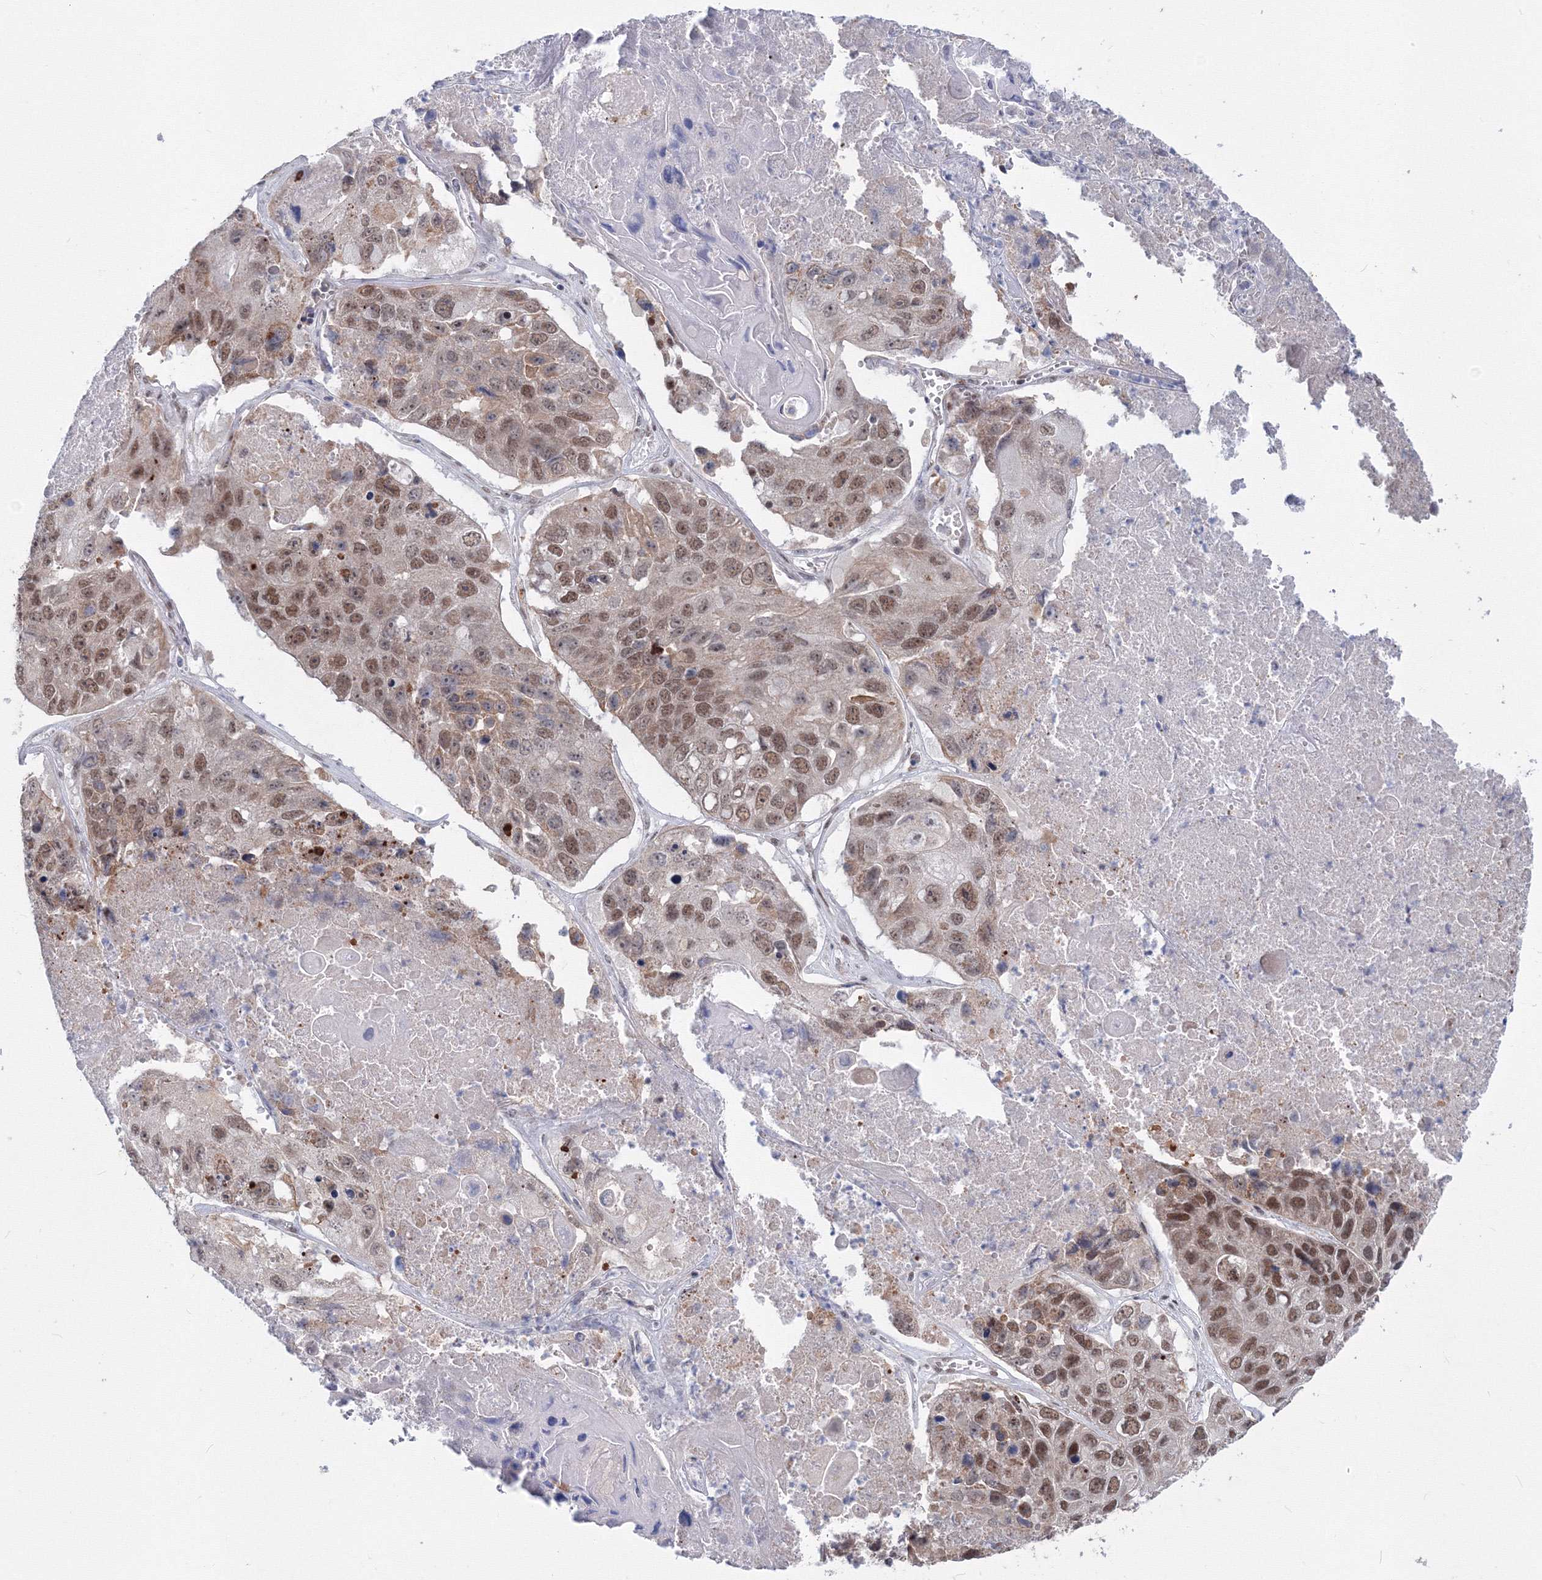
{"staining": {"intensity": "moderate", "quantity": ">75%", "location": "nuclear"}, "tissue": "lung cancer", "cell_type": "Tumor cells", "image_type": "cancer", "snomed": [{"axis": "morphology", "description": "Squamous cell carcinoma, NOS"}, {"axis": "topography", "description": "Lung"}], "caption": "Tumor cells show medium levels of moderate nuclear staining in approximately >75% of cells in human lung cancer.", "gene": "SF3B6", "patient": {"sex": "male", "age": 61}}